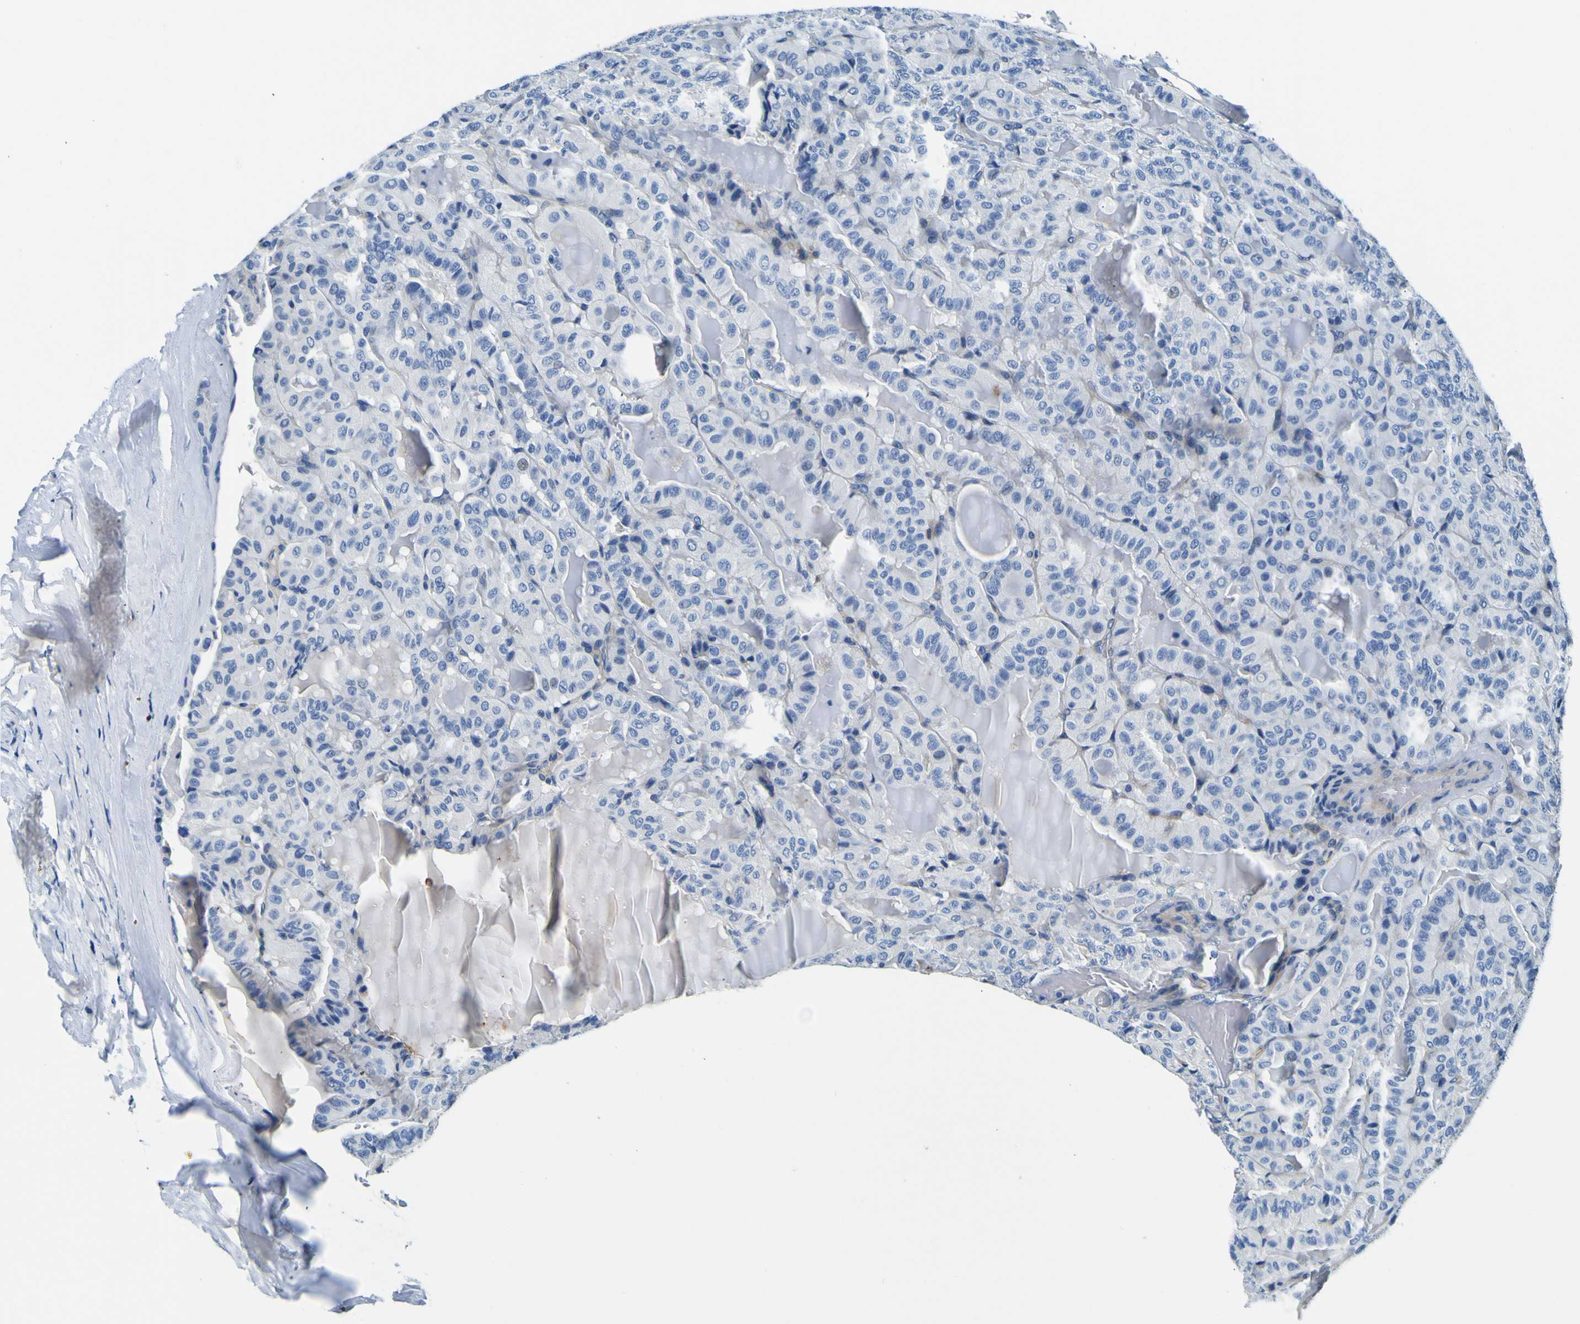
{"staining": {"intensity": "negative", "quantity": "none", "location": "none"}, "tissue": "thyroid cancer", "cell_type": "Tumor cells", "image_type": "cancer", "snomed": [{"axis": "morphology", "description": "Papillary adenocarcinoma, NOS"}, {"axis": "topography", "description": "Thyroid gland"}], "caption": "IHC image of papillary adenocarcinoma (thyroid) stained for a protein (brown), which displays no expression in tumor cells. (DAB (3,3'-diaminobenzidine) IHC, high magnification).", "gene": "ADGRA2", "patient": {"sex": "male", "age": 77}}